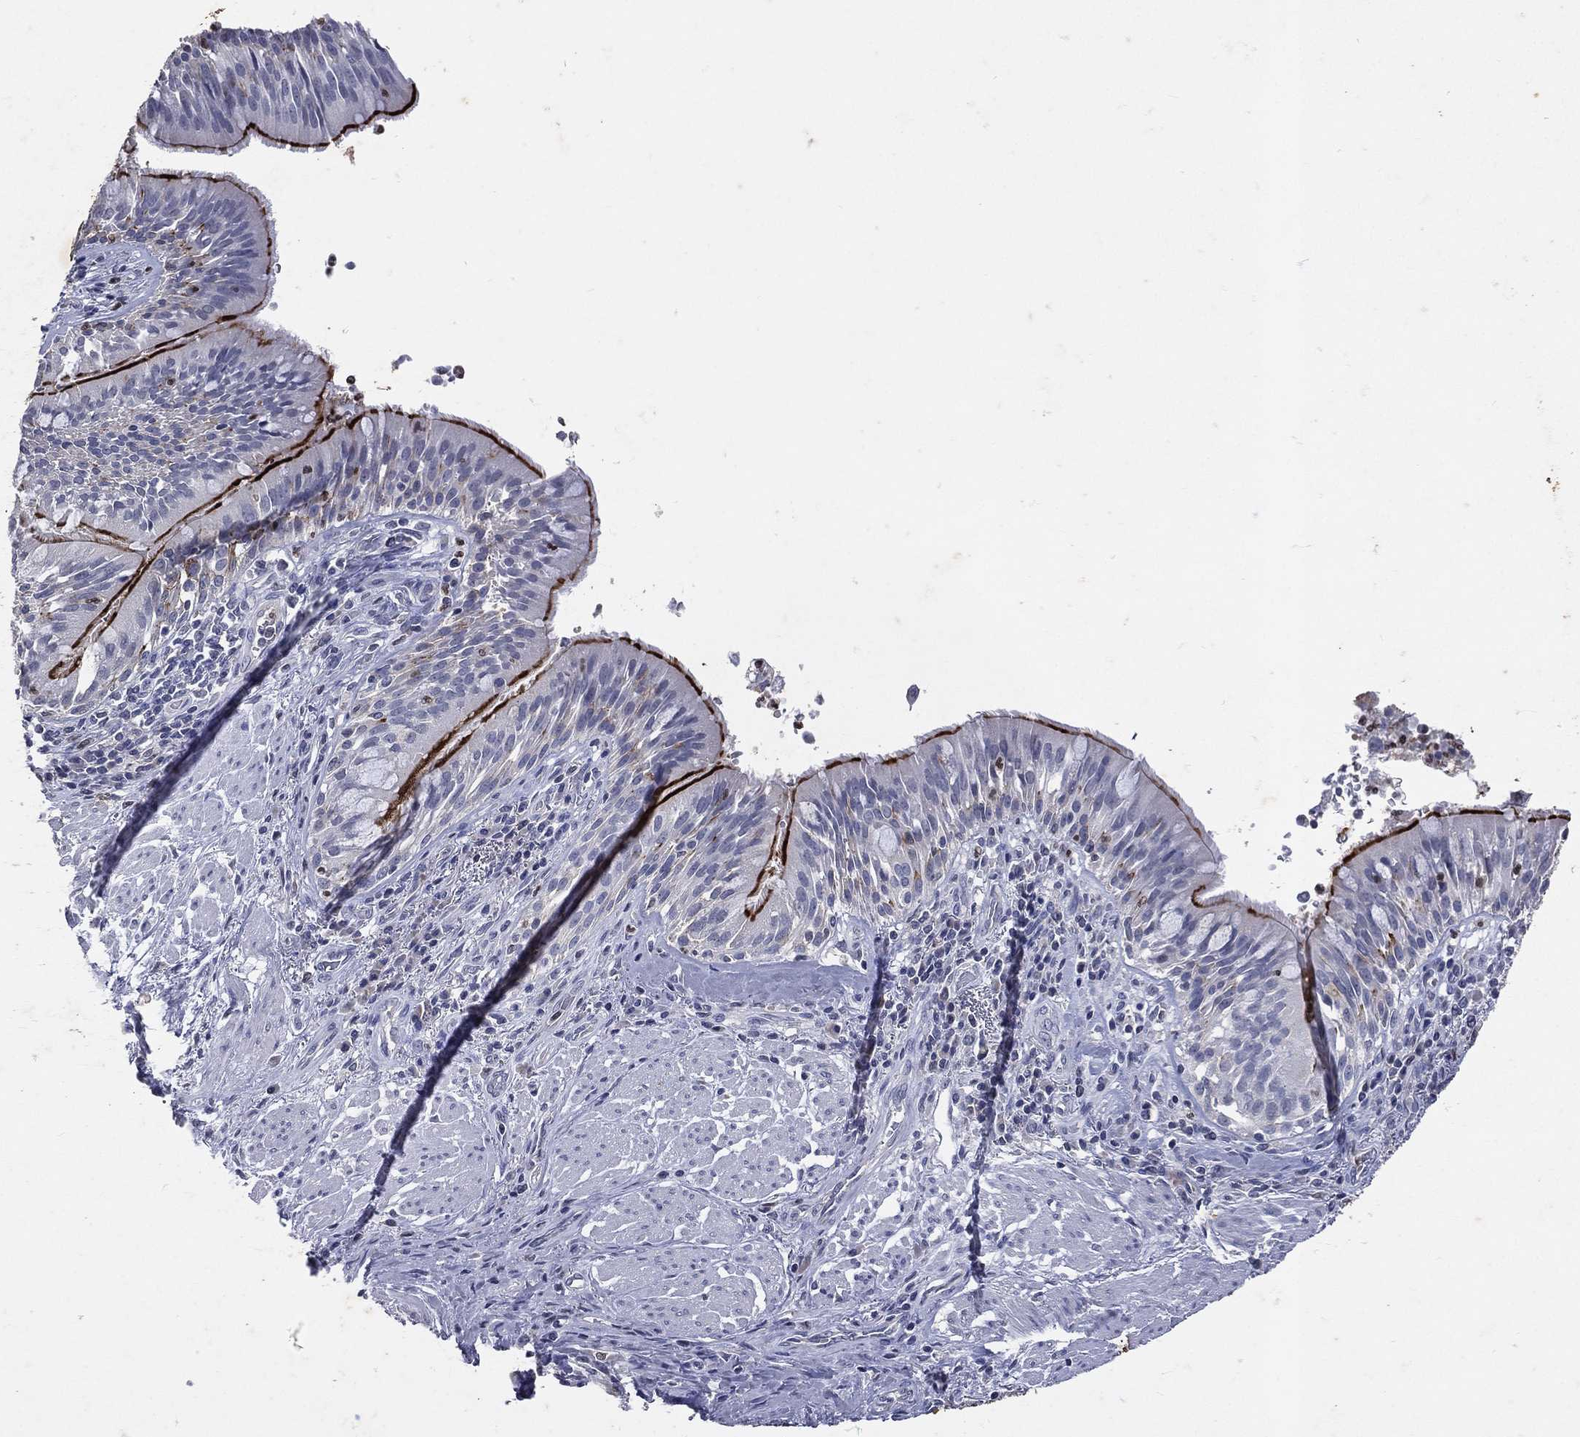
{"staining": {"intensity": "strong", "quantity": "25%-75%", "location": "cytoplasmic/membranous"}, "tissue": "bronchus", "cell_type": "Respiratory epithelial cells", "image_type": "normal", "snomed": [{"axis": "morphology", "description": "Normal tissue, NOS"}, {"axis": "morphology", "description": "Squamous cell carcinoma, NOS"}, {"axis": "topography", "description": "Bronchus"}, {"axis": "topography", "description": "Lung"}], "caption": "An immunohistochemistry micrograph of normal tissue is shown. Protein staining in brown shows strong cytoplasmic/membranous positivity in bronchus within respiratory epithelial cells.", "gene": "SLC34A2", "patient": {"sex": "male", "age": 64}}